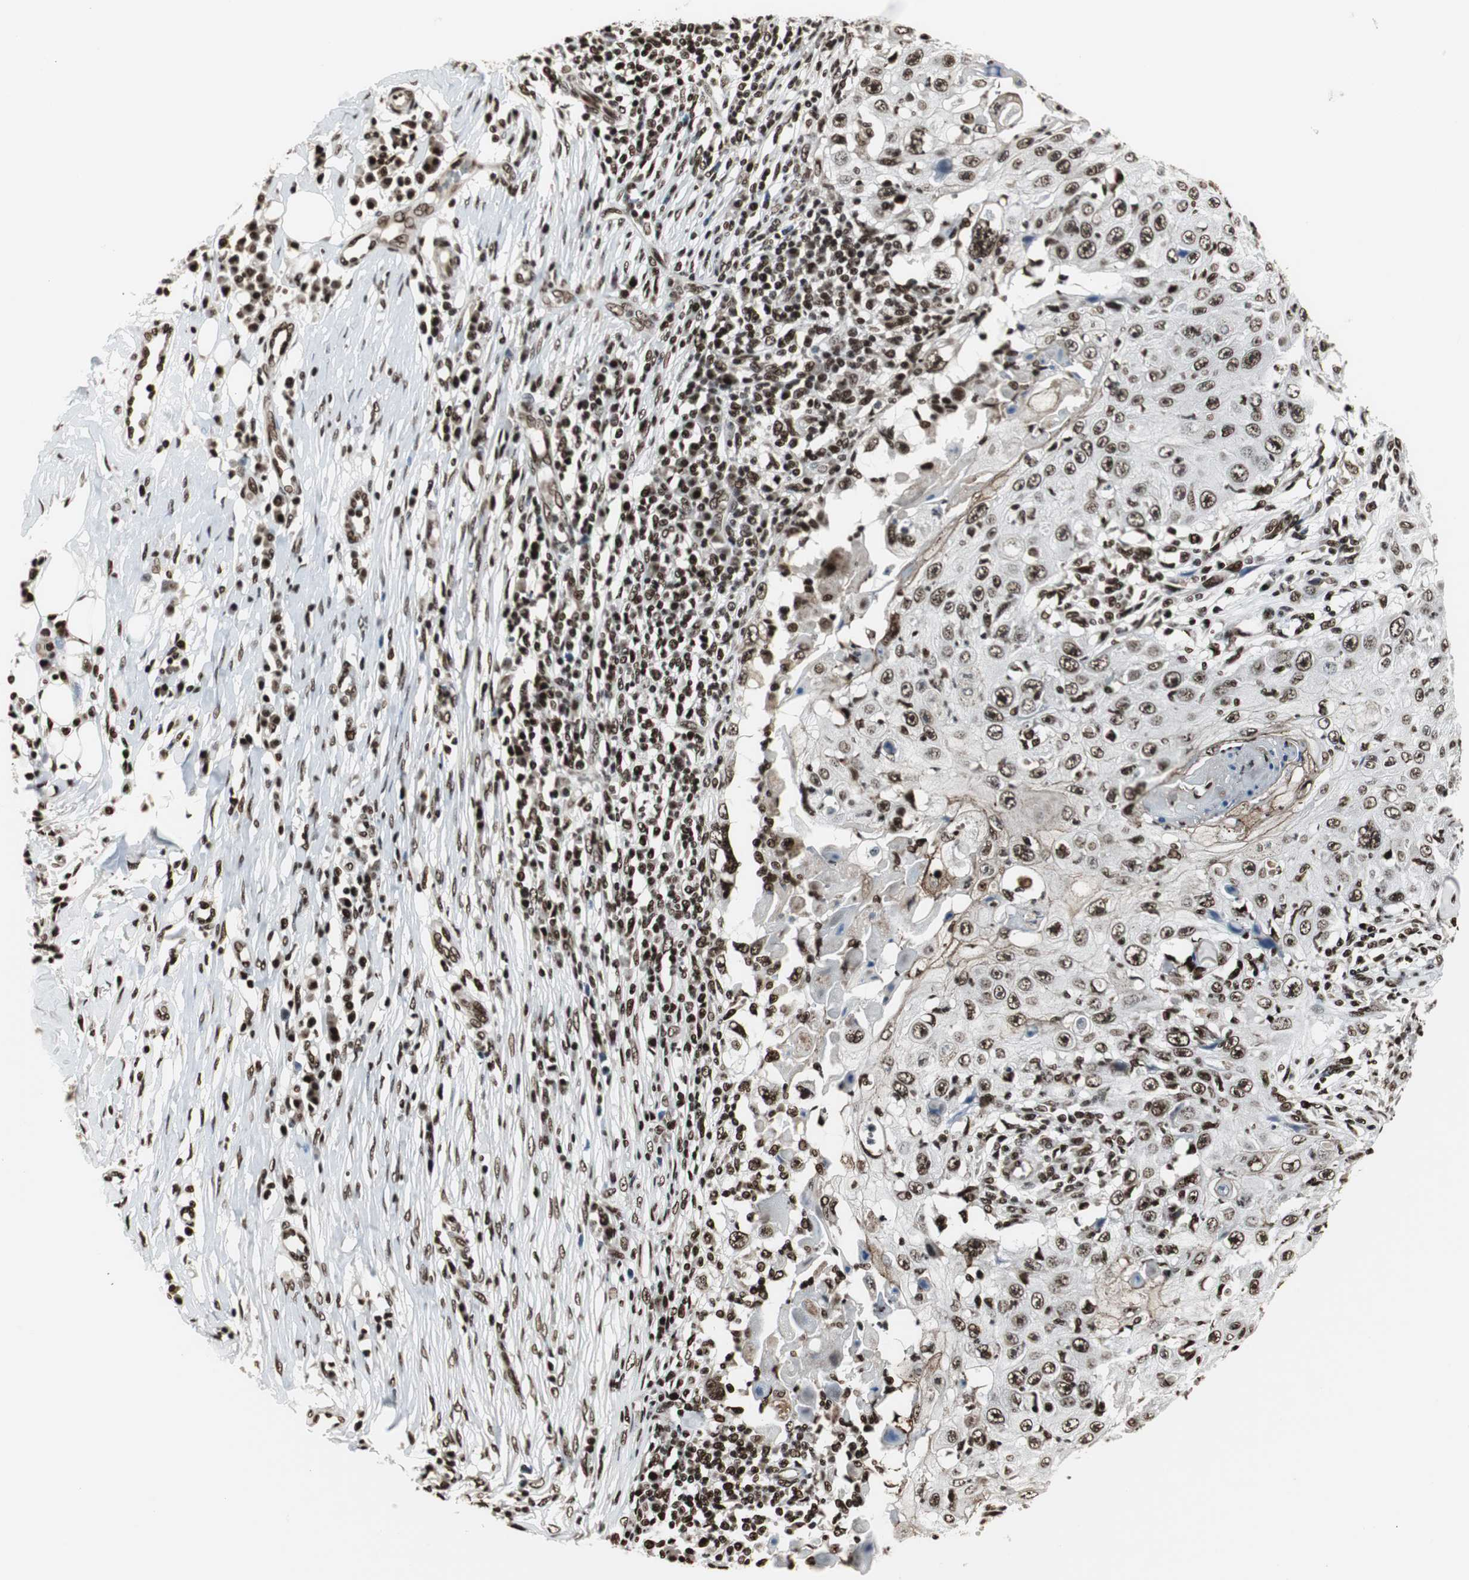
{"staining": {"intensity": "moderate", "quantity": ">75%", "location": "nuclear"}, "tissue": "skin cancer", "cell_type": "Tumor cells", "image_type": "cancer", "snomed": [{"axis": "morphology", "description": "Squamous cell carcinoma, NOS"}, {"axis": "topography", "description": "Skin"}], "caption": "Skin cancer (squamous cell carcinoma) was stained to show a protein in brown. There is medium levels of moderate nuclear staining in approximately >75% of tumor cells. The protein of interest is shown in brown color, while the nuclei are stained blue.", "gene": "PARN", "patient": {"sex": "male", "age": 86}}